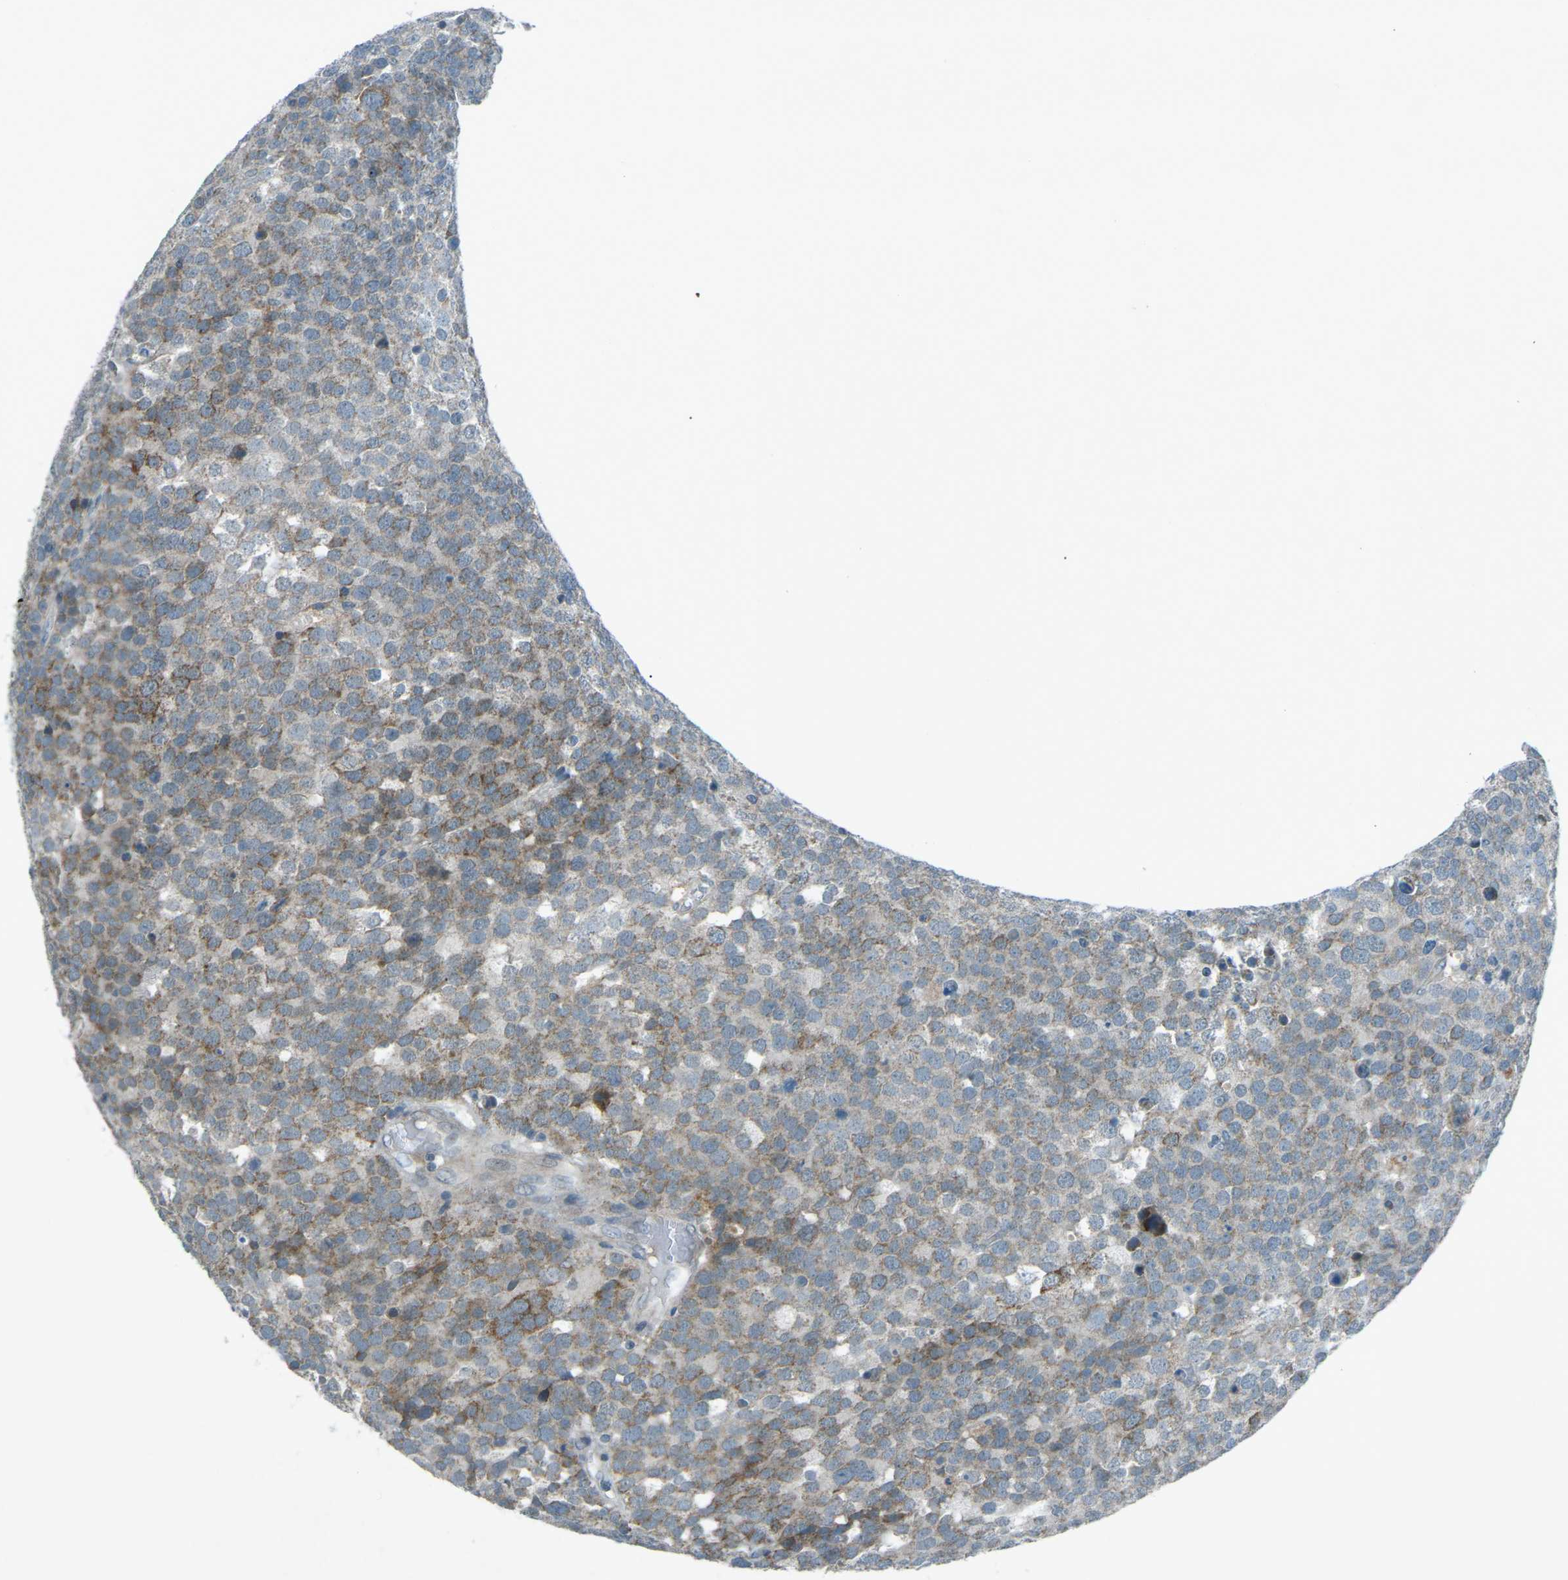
{"staining": {"intensity": "moderate", "quantity": "25%-75%", "location": "cytoplasmic/membranous"}, "tissue": "testis cancer", "cell_type": "Tumor cells", "image_type": "cancer", "snomed": [{"axis": "morphology", "description": "Seminoma, NOS"}, {"axis": "topography", "description": "Testis"}], "caption": "Immunohistochemical staining of testis seminoma displays medium levels of moderate cytoplasmic/membranous protein positivity in approximately 25%-75% of tumor cells. (DAB IHC, brown staining for protein, blue staining for nuclei).", "gene": "PRKCA", "patient": {"sex": "male", "age": 71}}